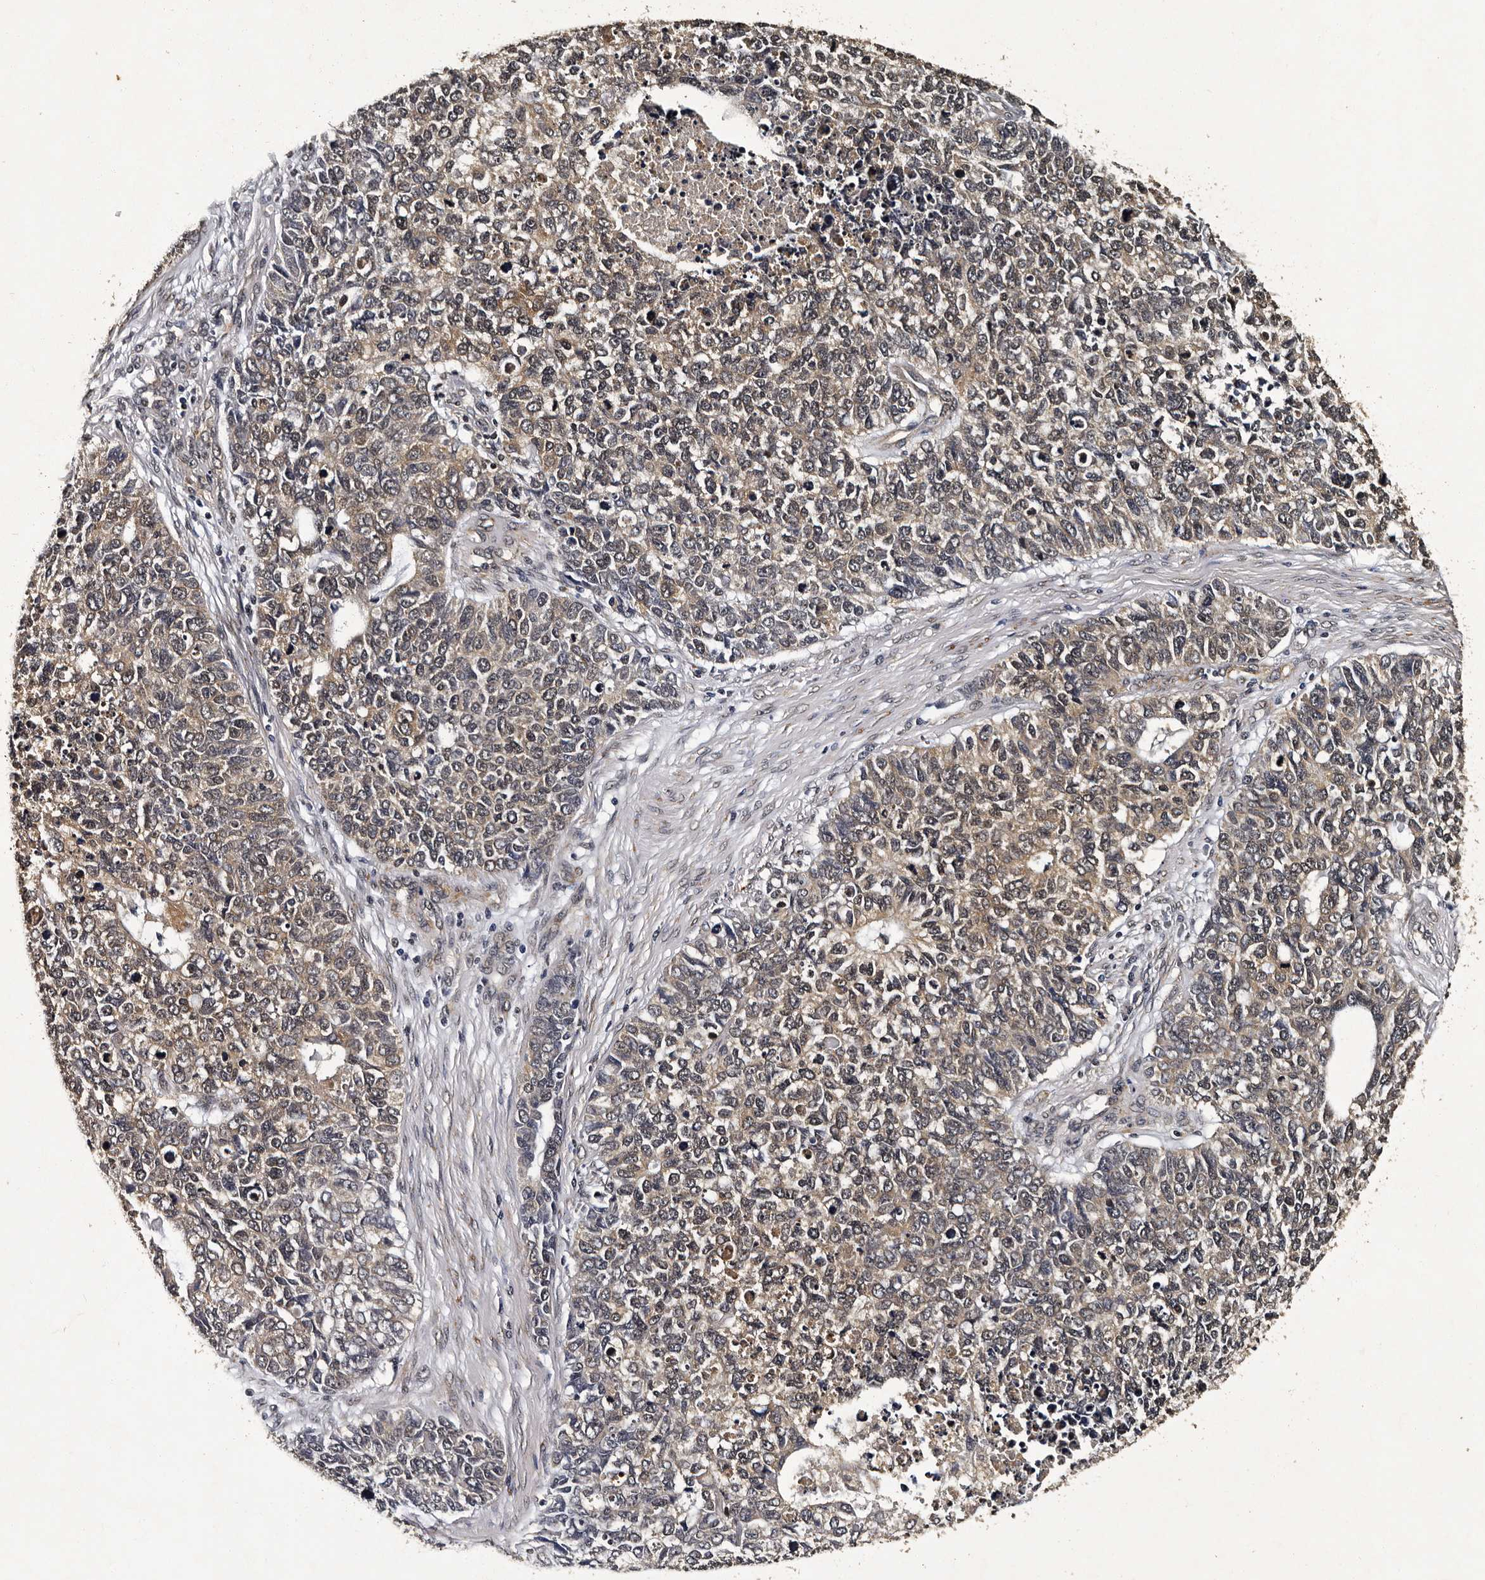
{"staining": {"intensity": "weak", "quantity": ">75%", "location": "cytoplasmic/membranous,nuclear"}, "tissue": "cervical cancer", "cell_type": "Tumor cells", "image_type": "cancer", "snomed": [{"axis": "morphology", "description": "Squamous cell carcinoma, NOS"}, {"axis": "topography", "description": "Cervix"}], "caption": "Weak cytoplasmic/membranous and nuclear protein staining is seen in about >75% of tumor cells in cervical cancer. (IHC, brightfield microscopy, high magnification).", "gene": "CPNE3", "patient": {"sex": "female", "age": 63}}